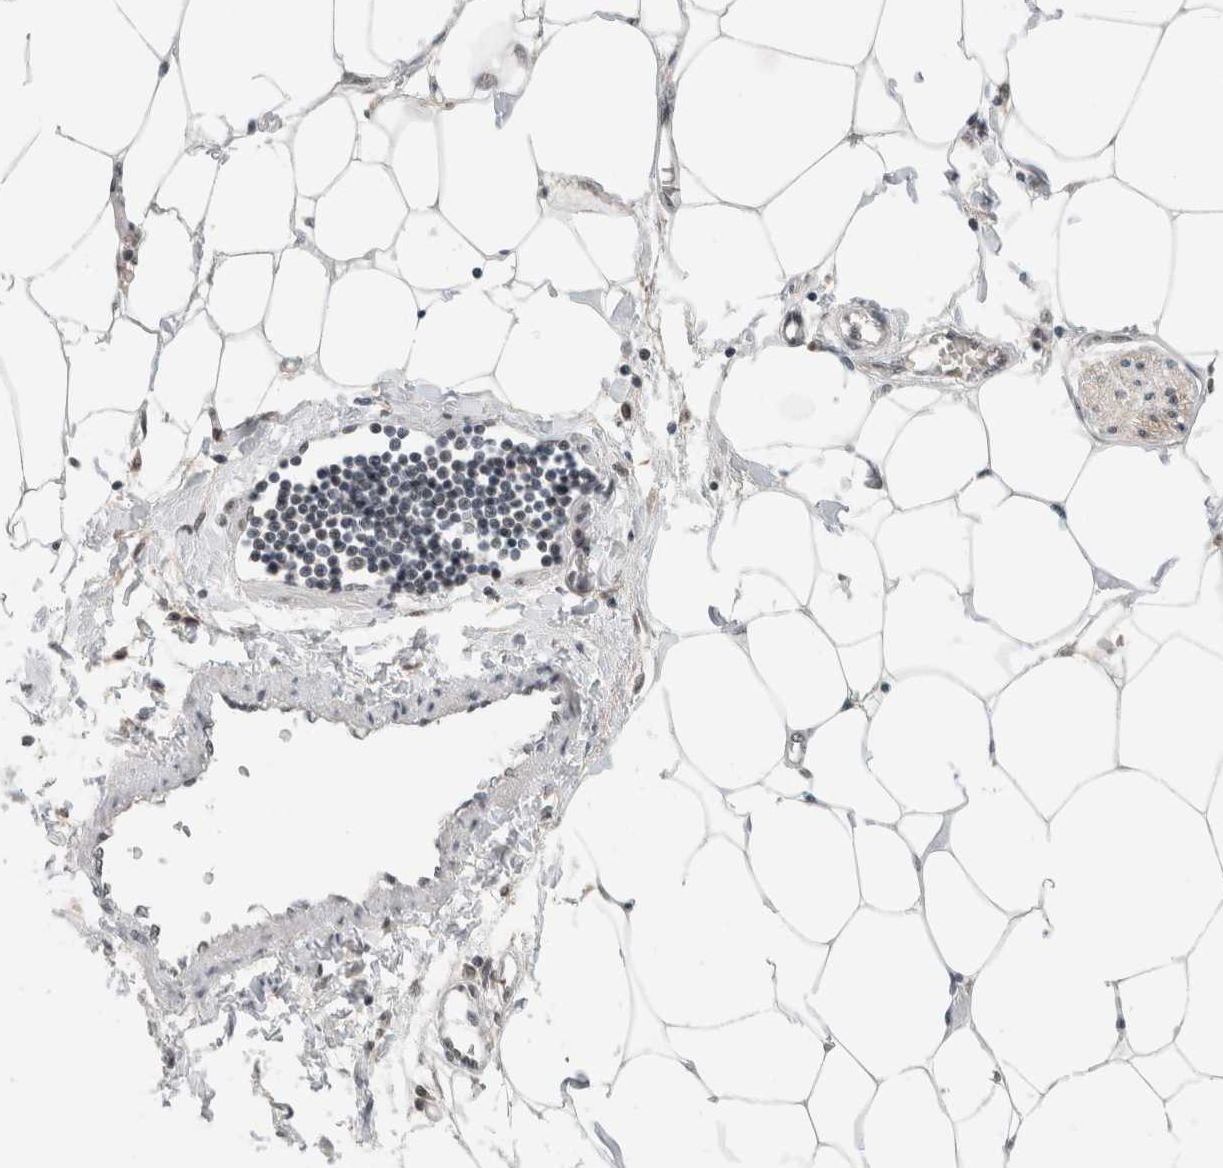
{"staining": {"intensity": "negative", "quantity": "none", "location": "none"}, "tissue": "adipose tissue", "cell_type": "Adipocytes", "image_type": "normal", "snomed": [{"axis": "morphology", "description": "Normal tissue, NOS"}, {"axis": "morphology", "description": "Adenocarcinoma, NOS"}, {"axis": "topography", "description": "Colon"}, {"axis": "topography", "description": "Peripheral nerve tissue"}], "caption": "A micrograph of adipose tissue stained for a protein displays no brown staining in adipocytes.", "gene": "NCAPG2", "patient": {"sex": "male", "age": 14}}